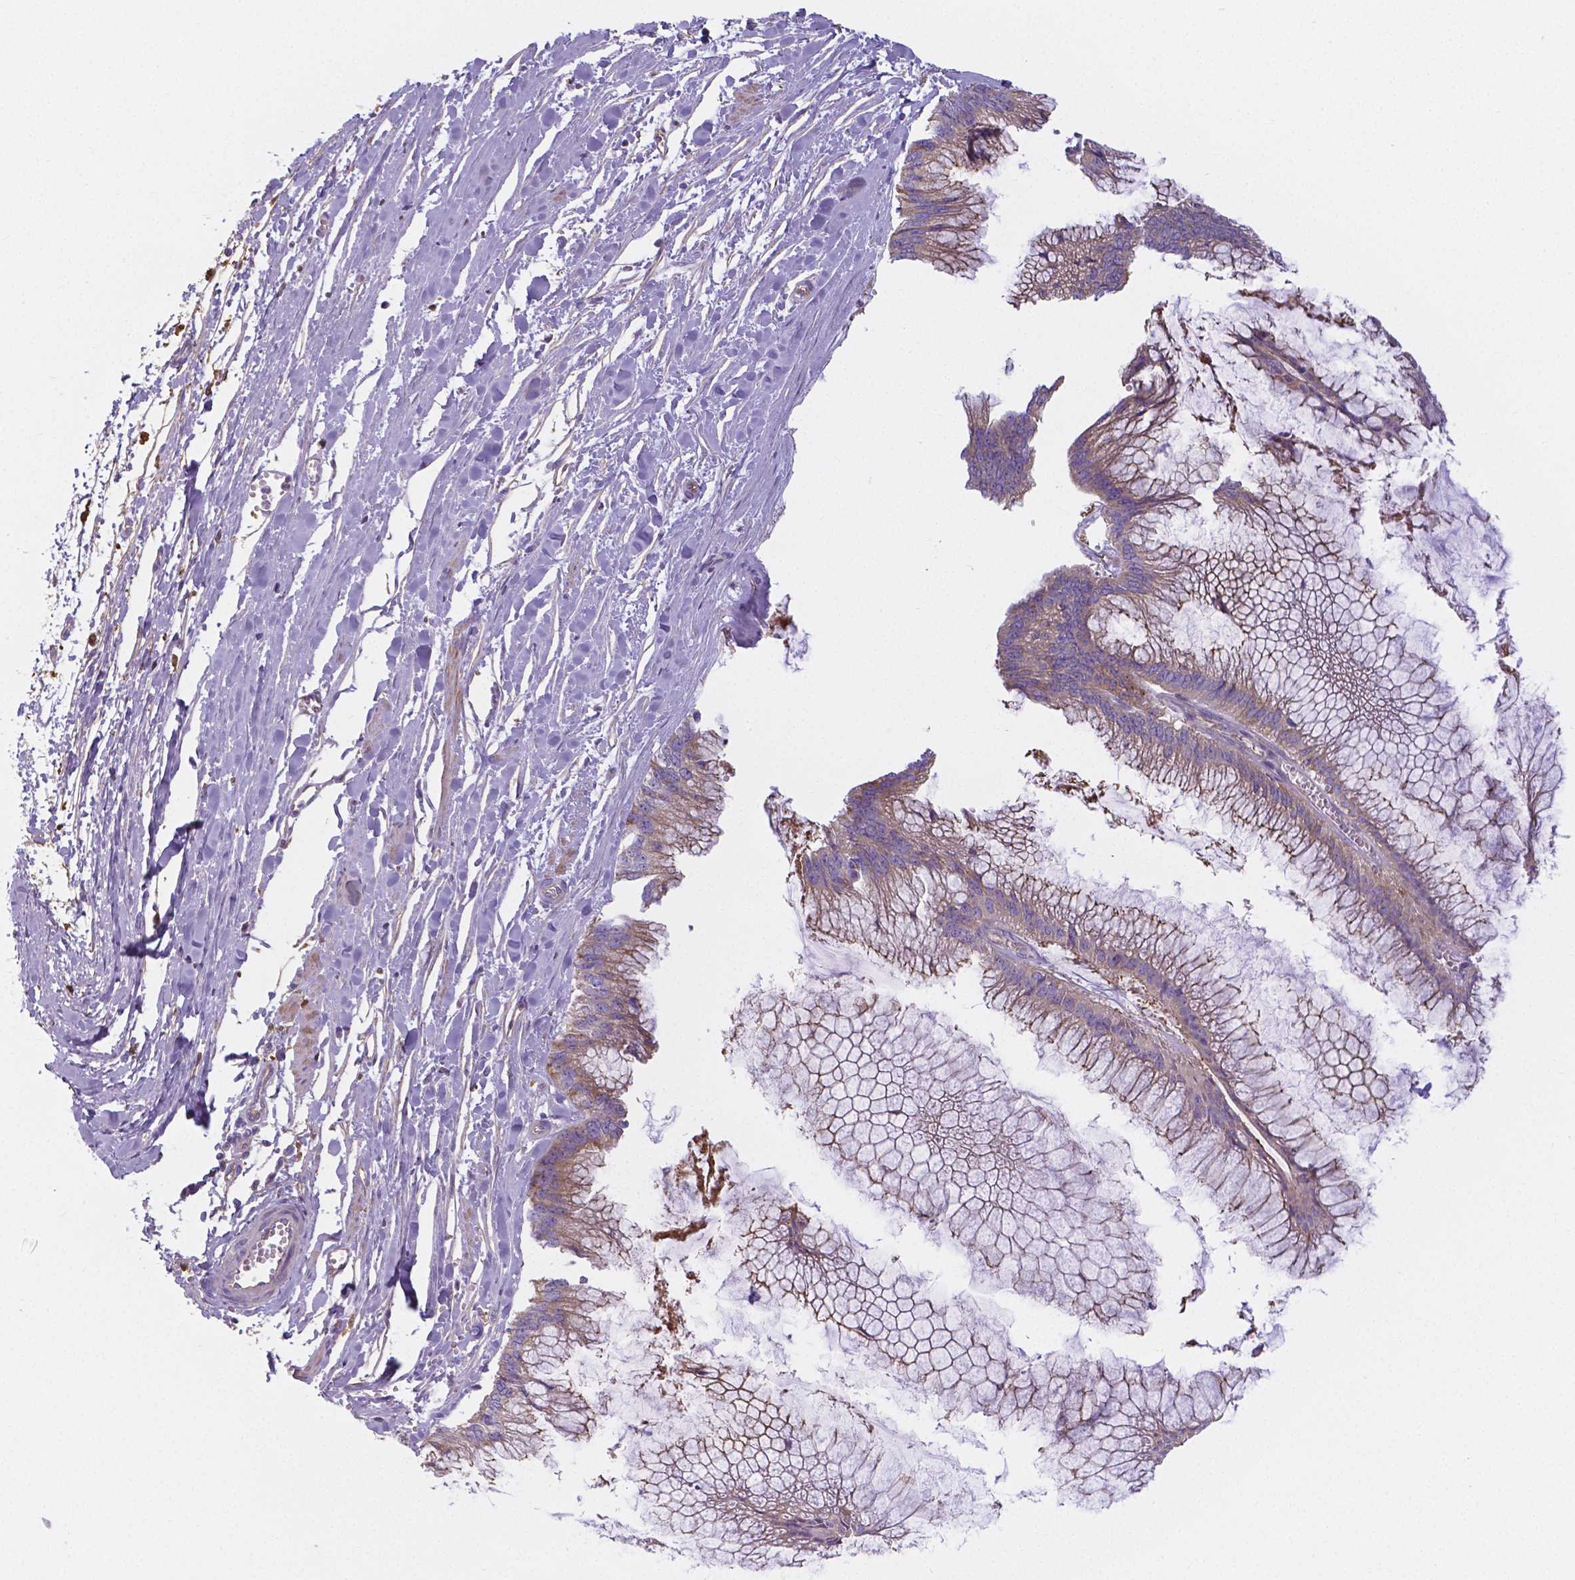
{"staining": {"intensity": "moderate", "quantity": ">75%", "location": "cytoplasmic/membranous"}, "tissue": "ovarian cancer", "cell_type": "Tumor cells", "image_type": "cancer", "snomed": [{"axis": "morphology", "description": "Cystadenocarcinoma, mucinous, NOS"}, {"axis": "topography", "description": "Ovary"}], "caption": "High-power microscopy captured an IHC image of ovarian cancer, revealing moderate cytoplasmic/membranous staining in approximately >75% of tumor cells.", "gene": "CRMP1", "patient": {"sex": "female", "age": 44}}